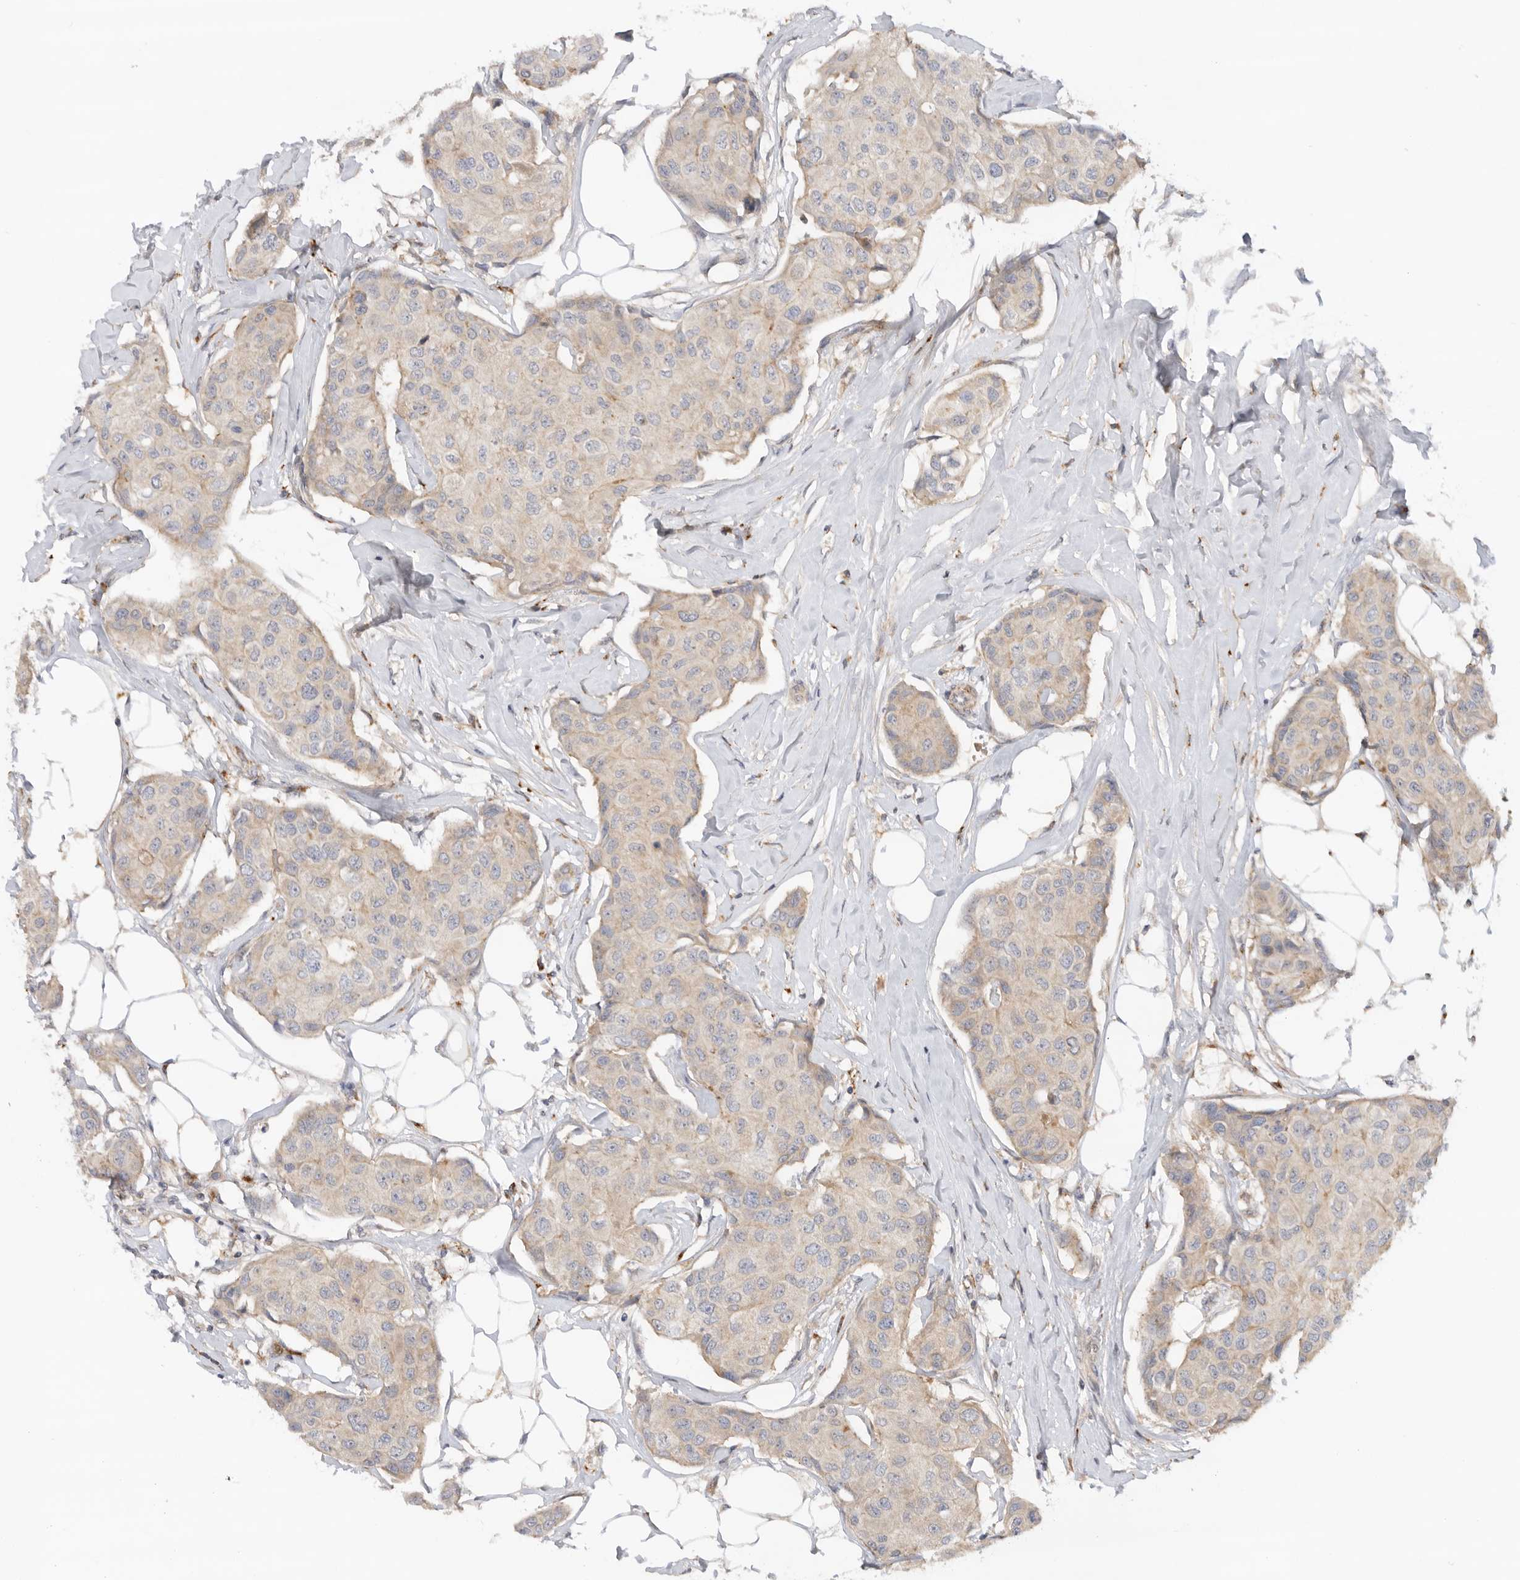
{"staining": {"intensity": "weak", "quantity": "<25%", "location": "cytoplasmic/membranous"}, "tissue": "breast cancer", "cell_type": "Tumor cells", "image_type": "cancer", "snomed": [{"axis": "morphology", "description": "Duct carcinoma"}, {"axis": "topography", "description": "Breast"}], "caption": "A high-resolution micrograph shows immunohistochemistry (IHC) staining of breast cancer (intraductal carcinoma), which exhibits no significant expression in tumor cells.", "gene": "GNE", "patient": {"sex": "female", "age": 80}}